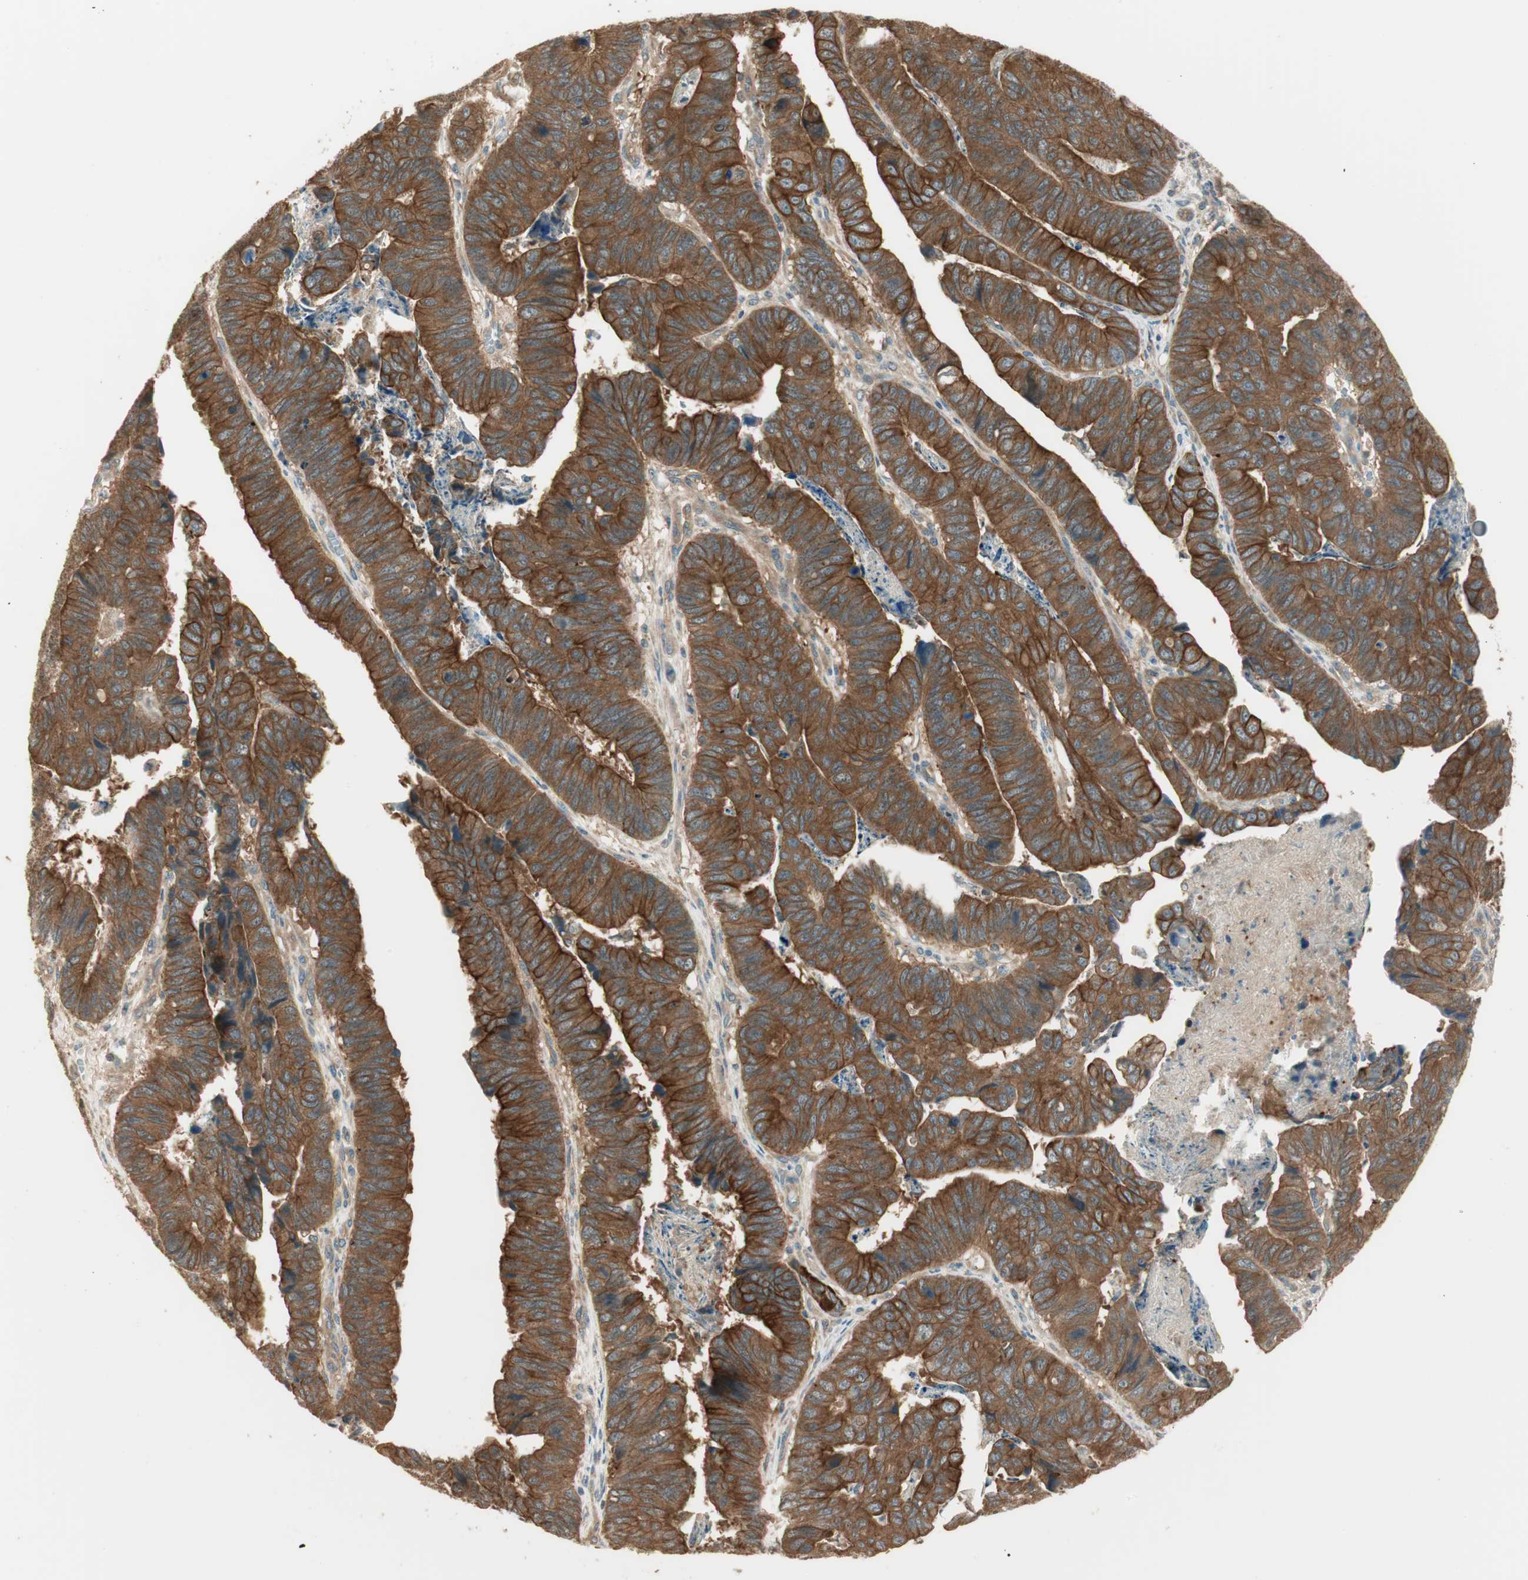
{"staining": {"intensity": "strong", "quantity": ">75%", "location": "cytoplasmic/membranous"}, "tissue": "stomach cancer", "cell_type": "Tumor cells", "image_type": "cancer", "snomed": [{"axis": "morphology", "description": "Adenocarcinoma, NOS"}, {"axis": "topography", "description": "Stomach, lower"}], "caption": "Brown immunohistochemical staining in human stomach cancer (adenocarcinoma) demonstrates strong cytoplasmic/membranous expression in approximately >75% of tumor cells. The staining was performed using DAB (3,3'-diaminobenzidine), with brown indicating positive protein expression. Nuclei are stained blue with hematoxylin.", "gene": "PFDN5", "patient": {"sex": "male", "age": 77}}